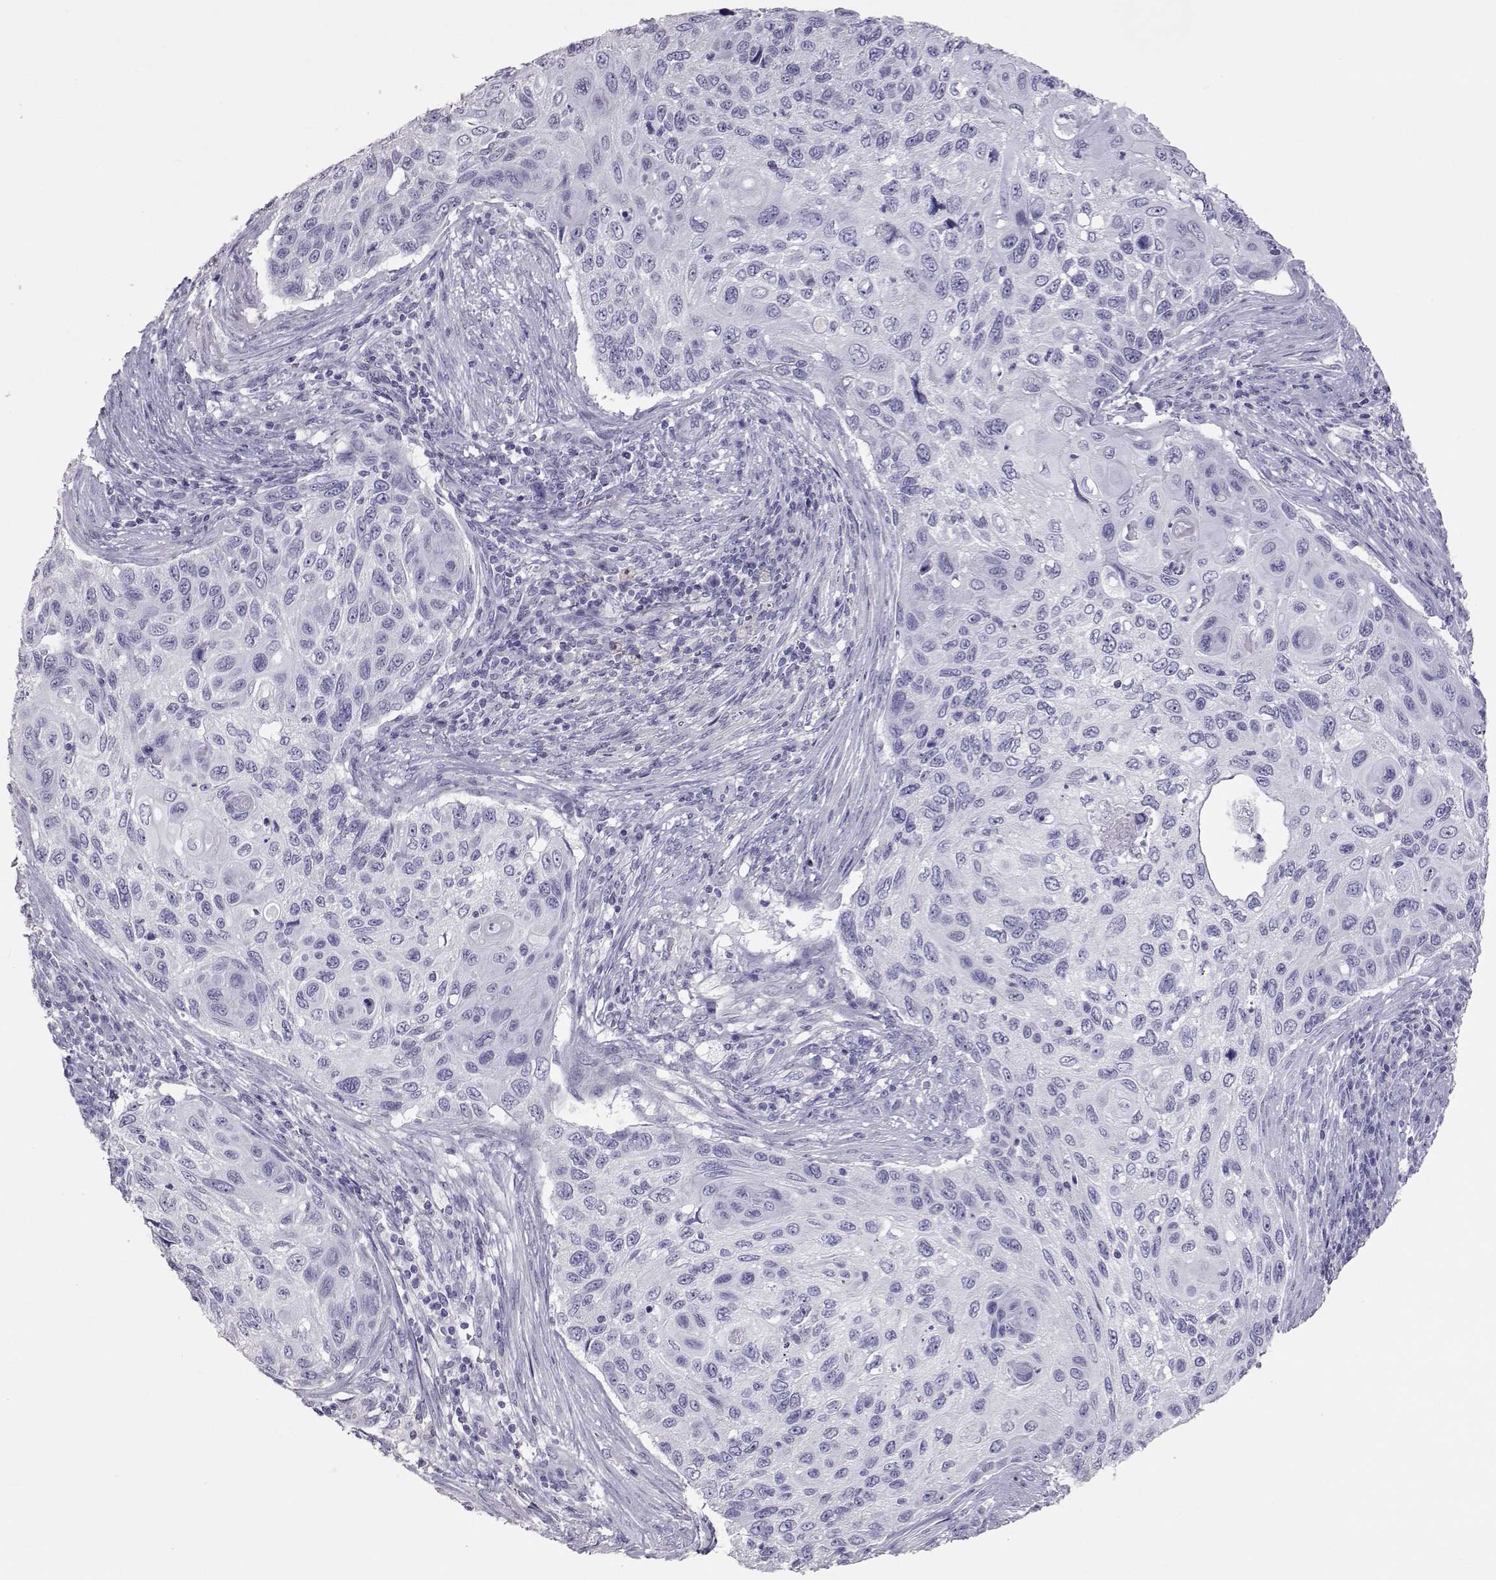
{"staining": {"intensity": "negative", "quantity": "none", "location": "none"}, "tissue": "cervical cancer", "cell_type": "Tumor cells", "image_type": "cancer", "snomed": [{"axis": "morphology", "description": "Squamous cell carcinoma, NOS"}, {"axis": "topography", "description": "Cervix"}], "caption": "Micrograph shows no significant protein staining in tumor cells of cervical squamous cell carcinoma.", "gene": "PMCH", "patient": {"sex": "female", "age": 70}}